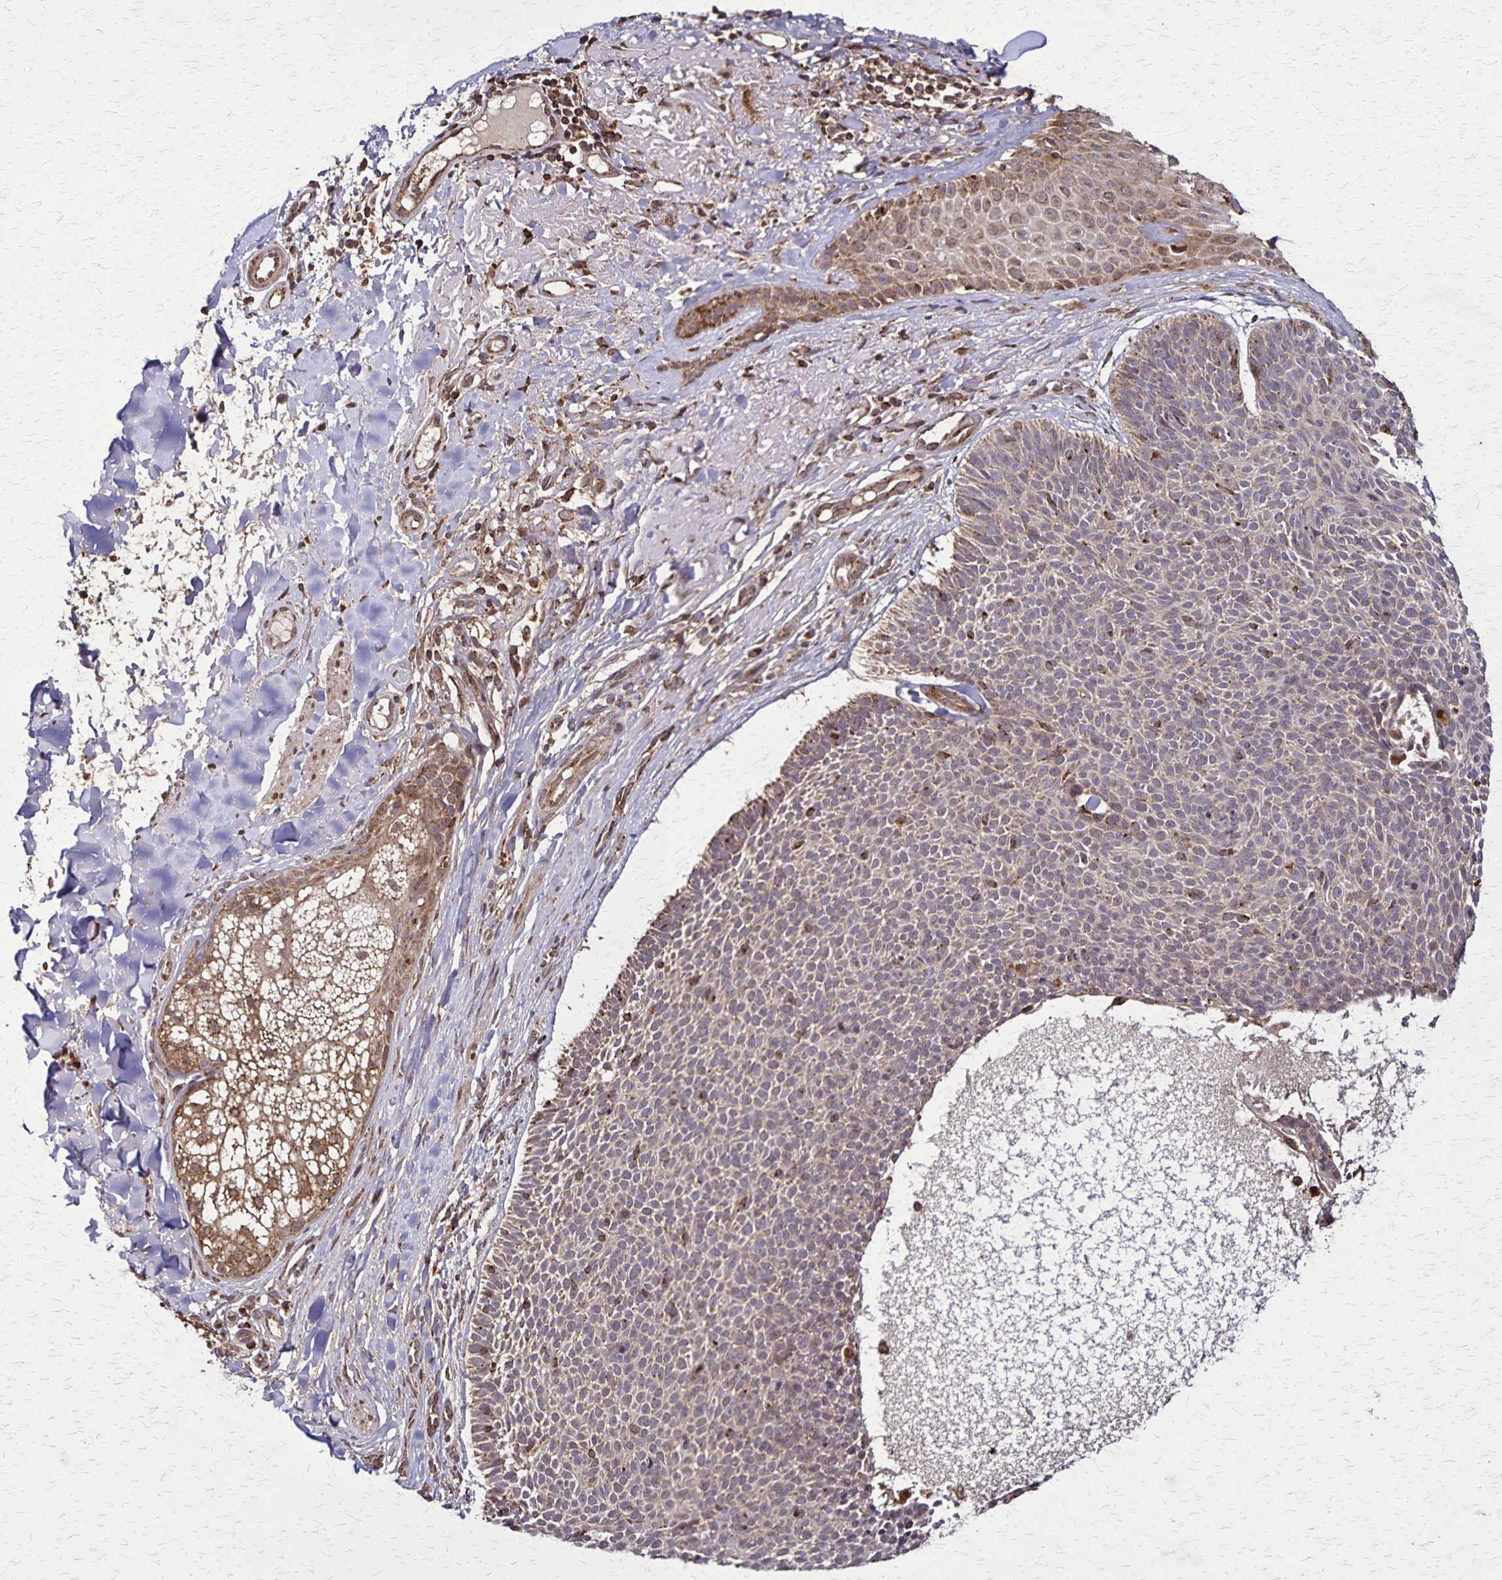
{"staining": {"intensity": "moderate", "quantity": "<25%", "location": "cytoplasmic/membranous"}, "tissue": "skin cancer", "cell_type": "Tumor cells", "image_type": "cancer", "snomed": [{"axis": "morphology", "description": "Basal cell carcinoma"}, {"axis": "topography", "description": "Skin"}], "caption": "IHC of skin cancer (basal cell carcinoma) shows low levels of moderate cytoplasmic/membranous expression in approximately <25% of tumor cells.", "gene": "NFS1", "patient": {"sex": "male", "age": 82}}